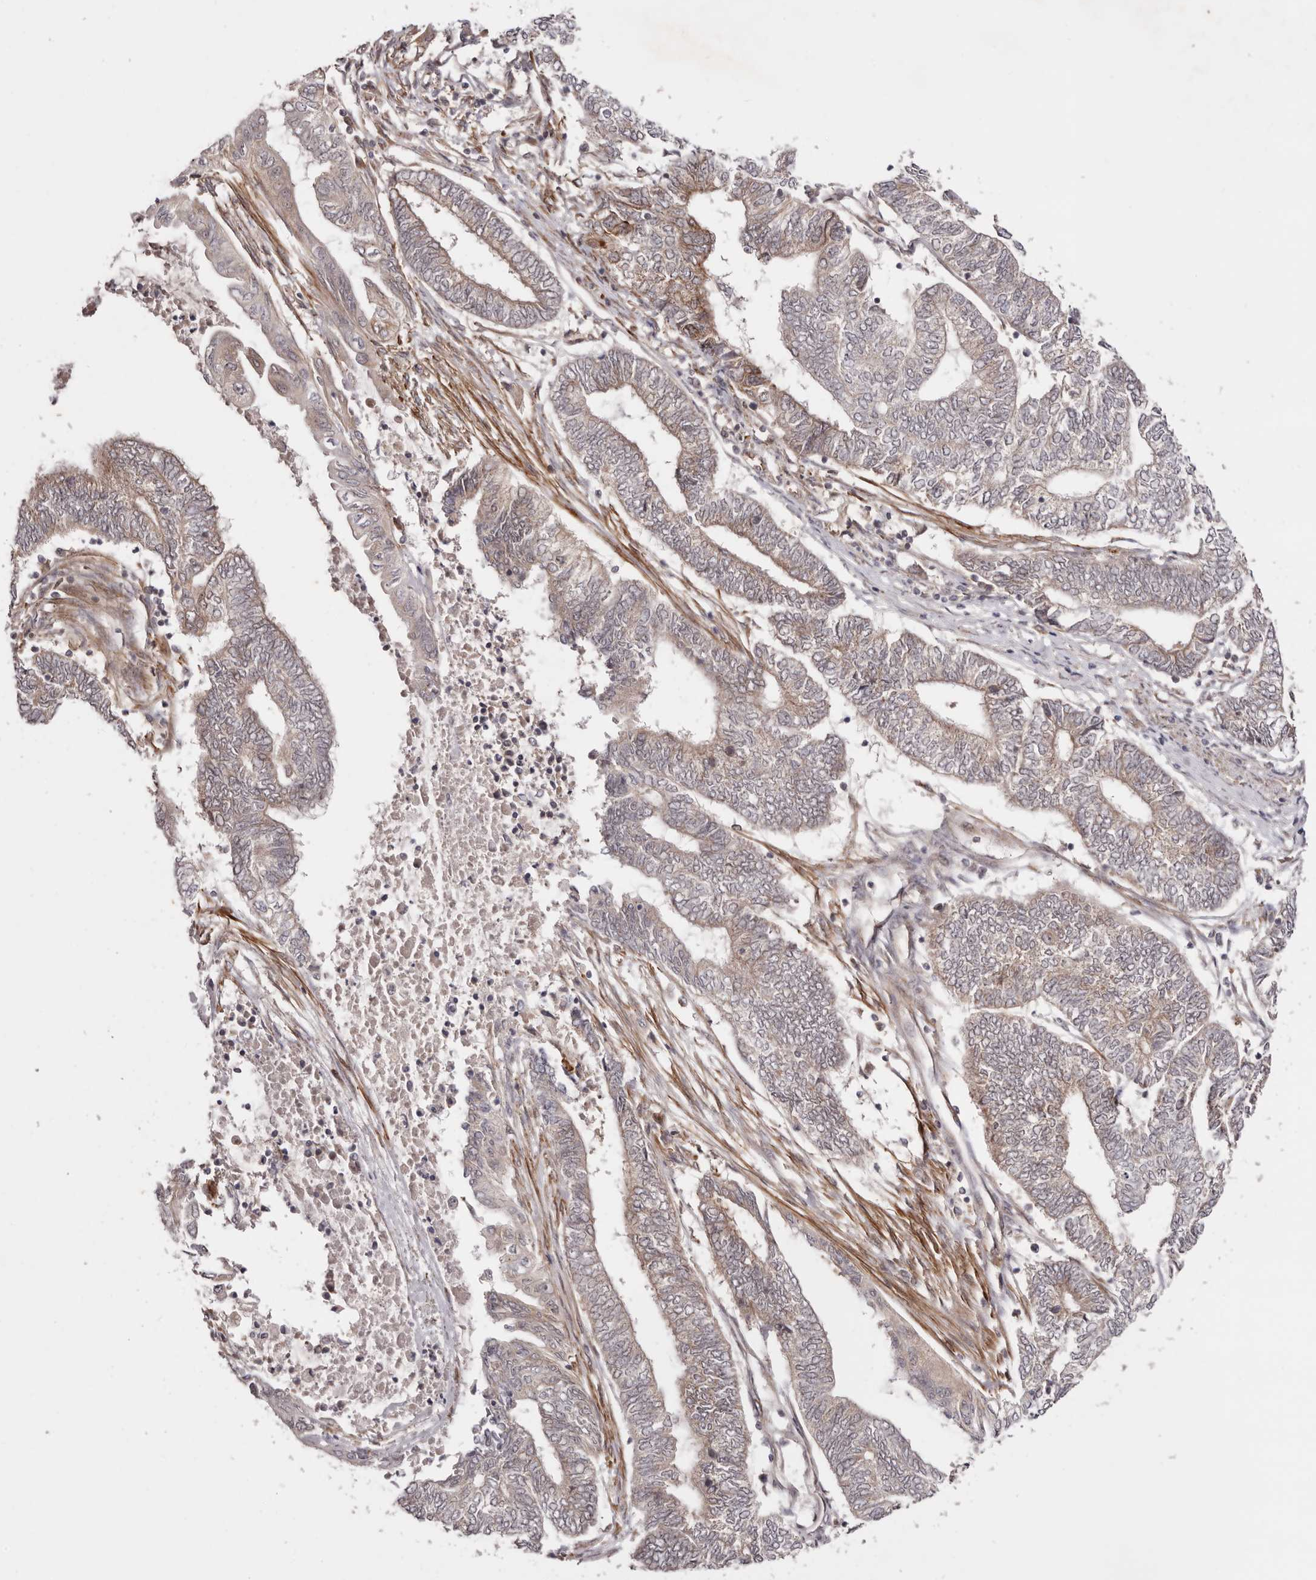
{"staining": {"intensity": "weak", "quantity": ">75%", "location": "cytoplasmic/membranous"}, "tissue": "endometrial cancer", "cell_type": "Tumor cells", "image_type": "cancer", "snomed": [{"axis": "morphology", "description": "Adenocarcinoma, NOS"}, {"axis": "topography", "description": "Uterus"}, {"axis": "topography", "description": "Endometrium"}], "caption": "Immunohistochemistry micrograph of endometrial cancer (adenocarcinoma) stained for a protein (brown), which reveals low levels of weak cytoplasmic/membranous staining in about >75% of tumor cells.", "gene": "MICAL2", "patient": {"sex": "female", "age": 70}}